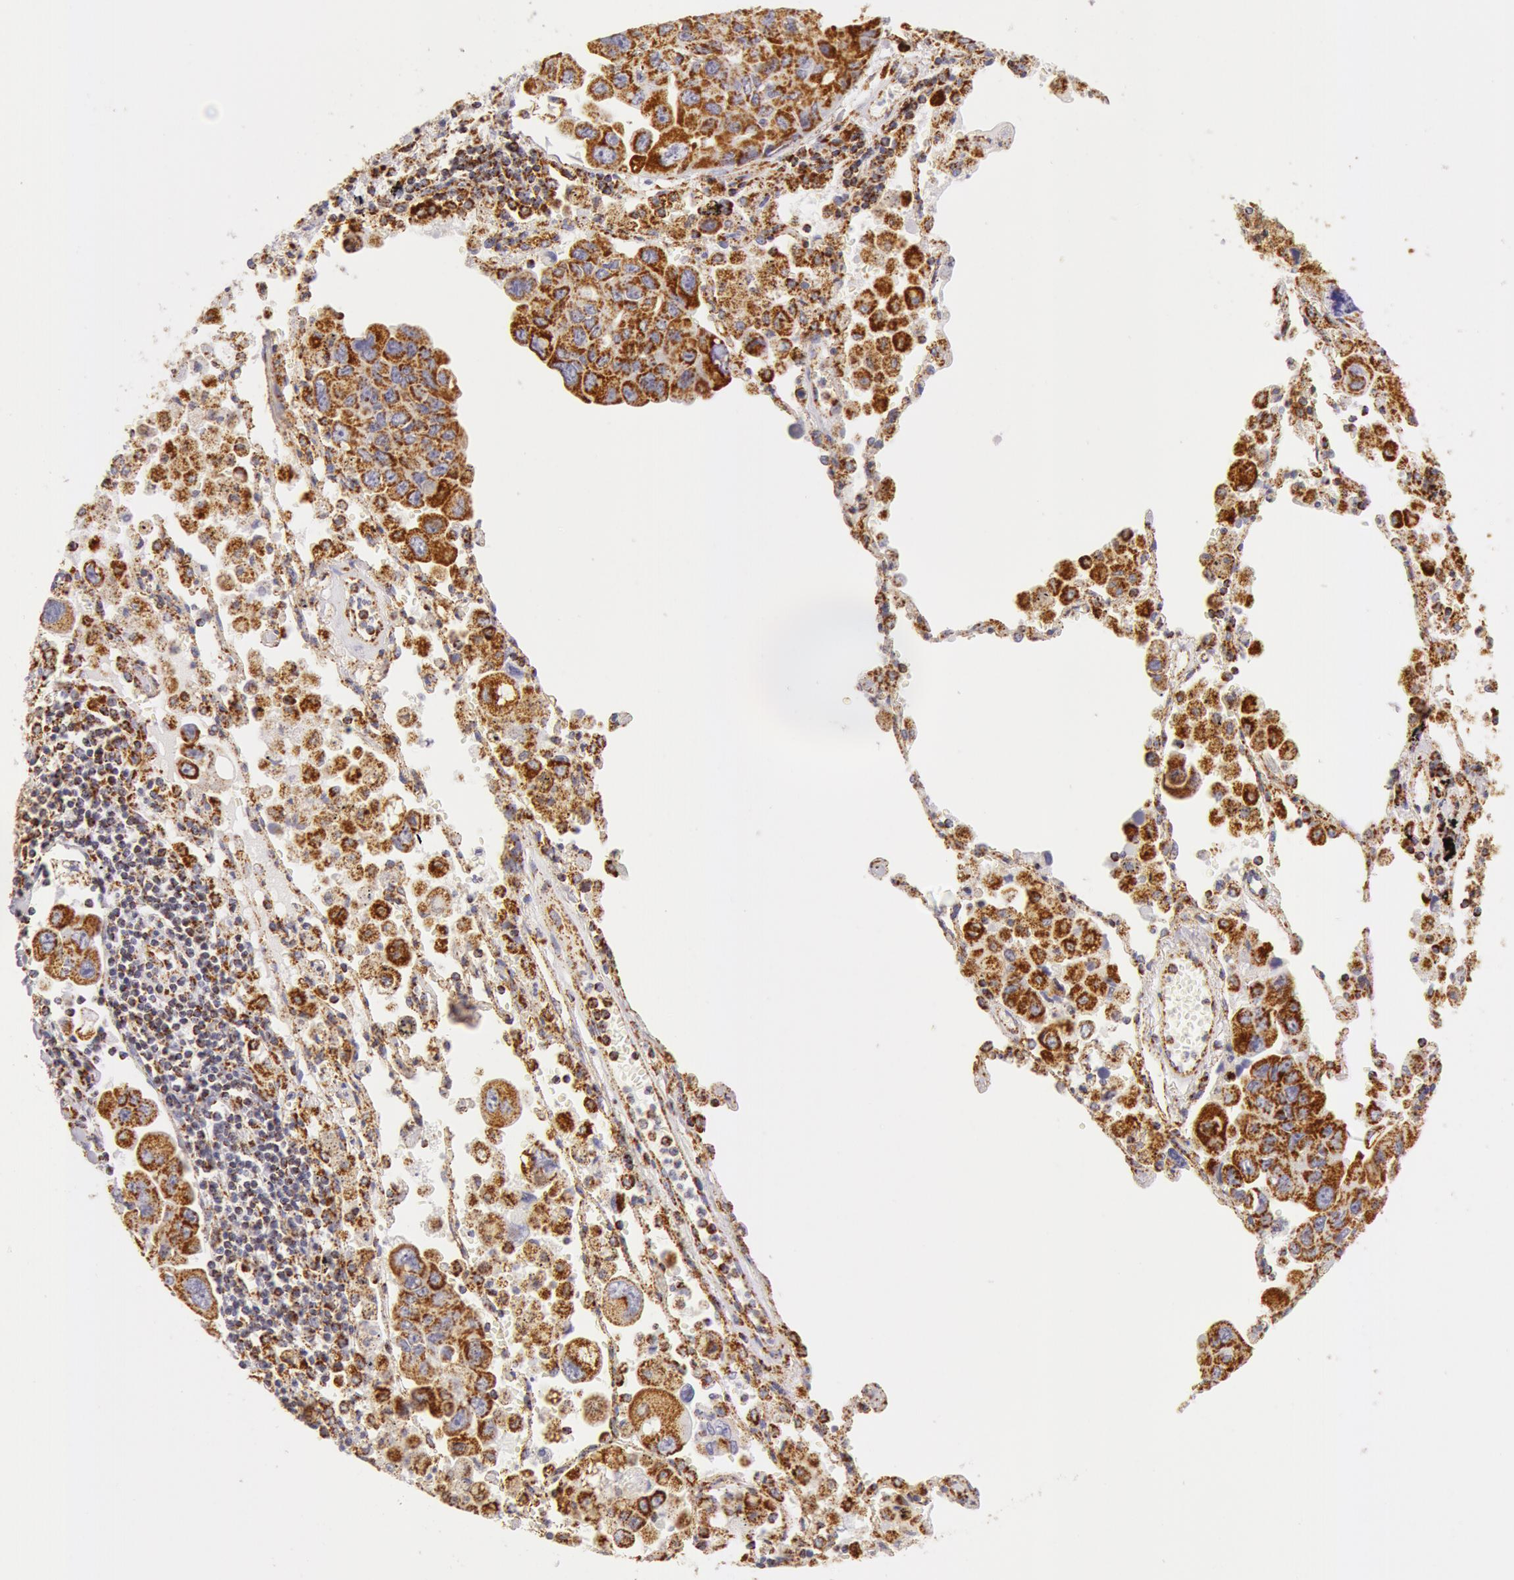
{"staining": {"intensity": "moderate", "quantity": ">75%", "location": "cytoplasmic/membranous"}, "tissue": "lung cancer", "cell_type": "Tumor cells", "image_type": "cancer", "snomed": [{"axis": "morphology", "description": "Adenocarcinoma, NOS"}, {"axis": "topography", "description": "Lung"}], "caption": "Lung adenocarcinoma stained with a protein marker shows moderate staining in tumor cells.", "gene": "ATP5F1B", "patient": {"sex": "male", "age": 64}}